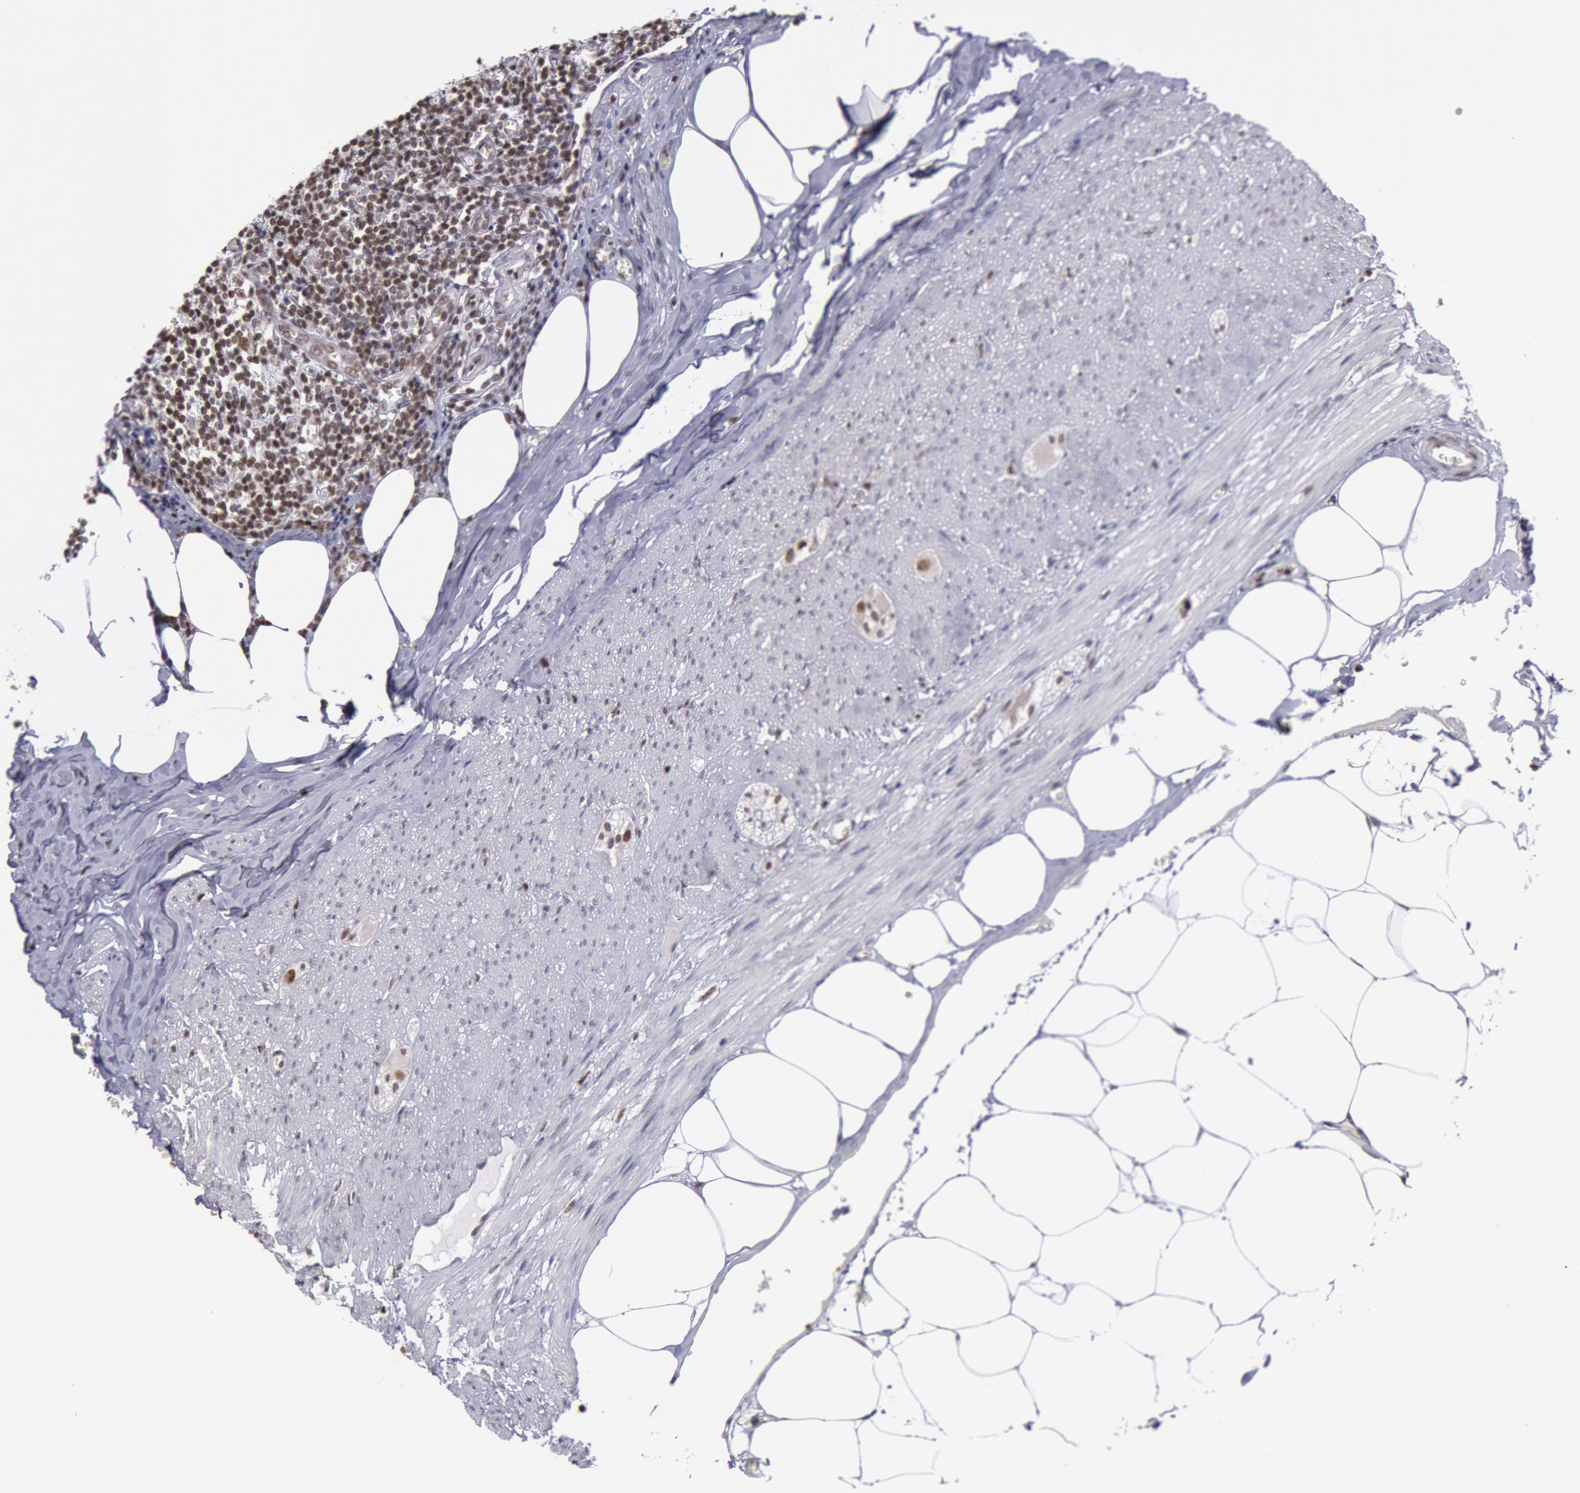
{"staining": {"intensity": "moderate", "quantity": ">75%", "location": "nuclear"}, "tissue": "appendix", "cell_type": "Glandular cells", "image_type": "normal", "snomed": [{"axis": "morphology", "description": "Normal tissue, NOS"}, {"axis": "topography", "description": "Appendix"}], "caption": "A histopathology image of human appendix stained for a protein shows moderate nuclear brown staining in glandular cells.", "gene": "NKAP", "patient": {"sex": "female", "age": 36}}